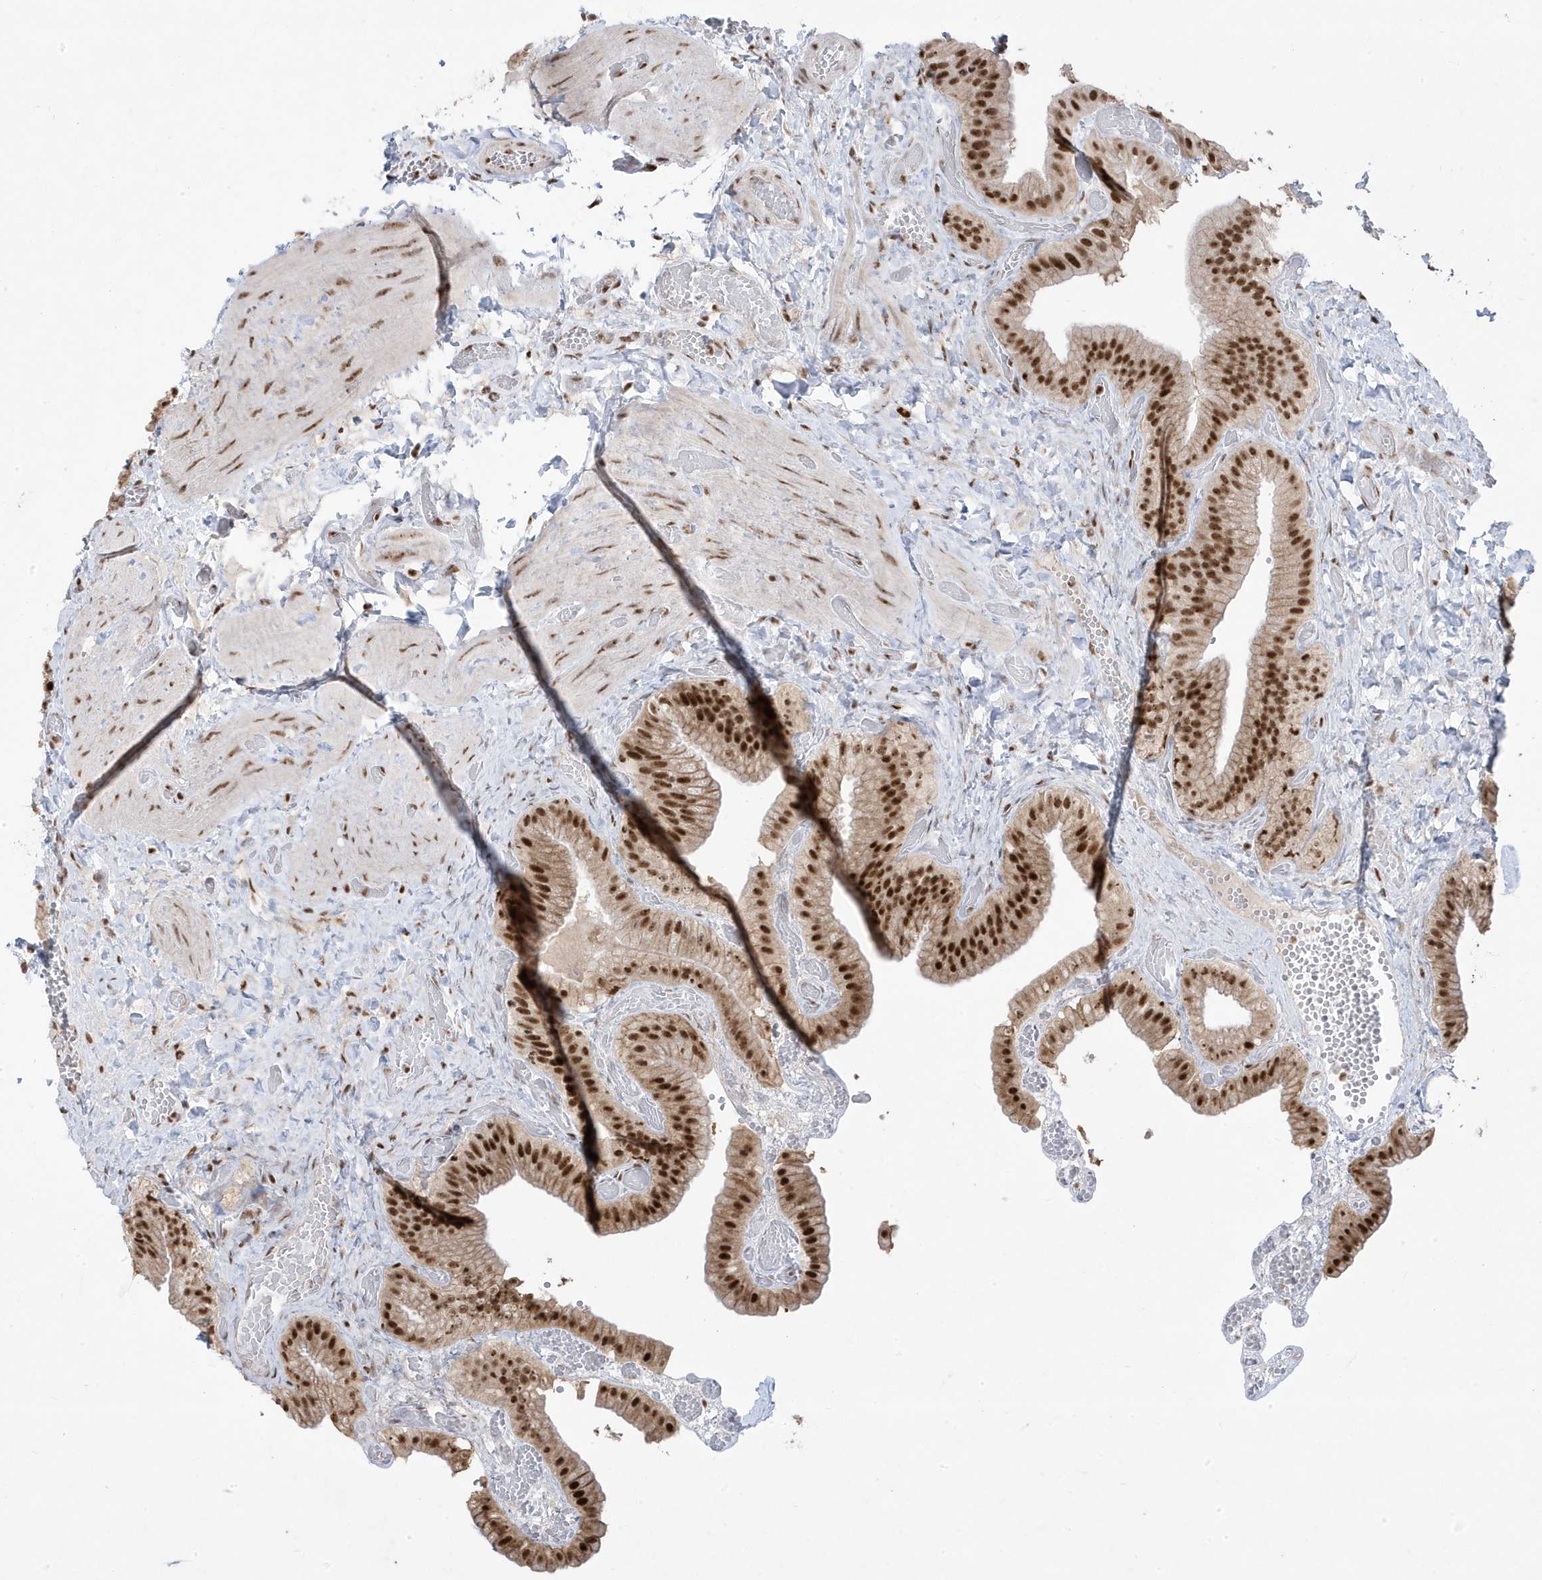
{"staining": {"intensity": "strong", "quantity": ">75%", "location": "nuclear"}, "tissue": "gallbladder", "cell_type": "Glandular cells", "image_type": "normal", "snomed": [{"axis": "morphology", "description": "Normal tissue, NOS"}, {"axis": "topography", "description": "Gallbladder"}], "caption": "Immunohistochemistry histopathology image of normal gallbladder stained for a protein (brown), which demonstrates high levels of strong nuclear staining in about >75% of glandular cells.", "gene": "MTREX", "patient": {"sex": "female", "age": 64}}